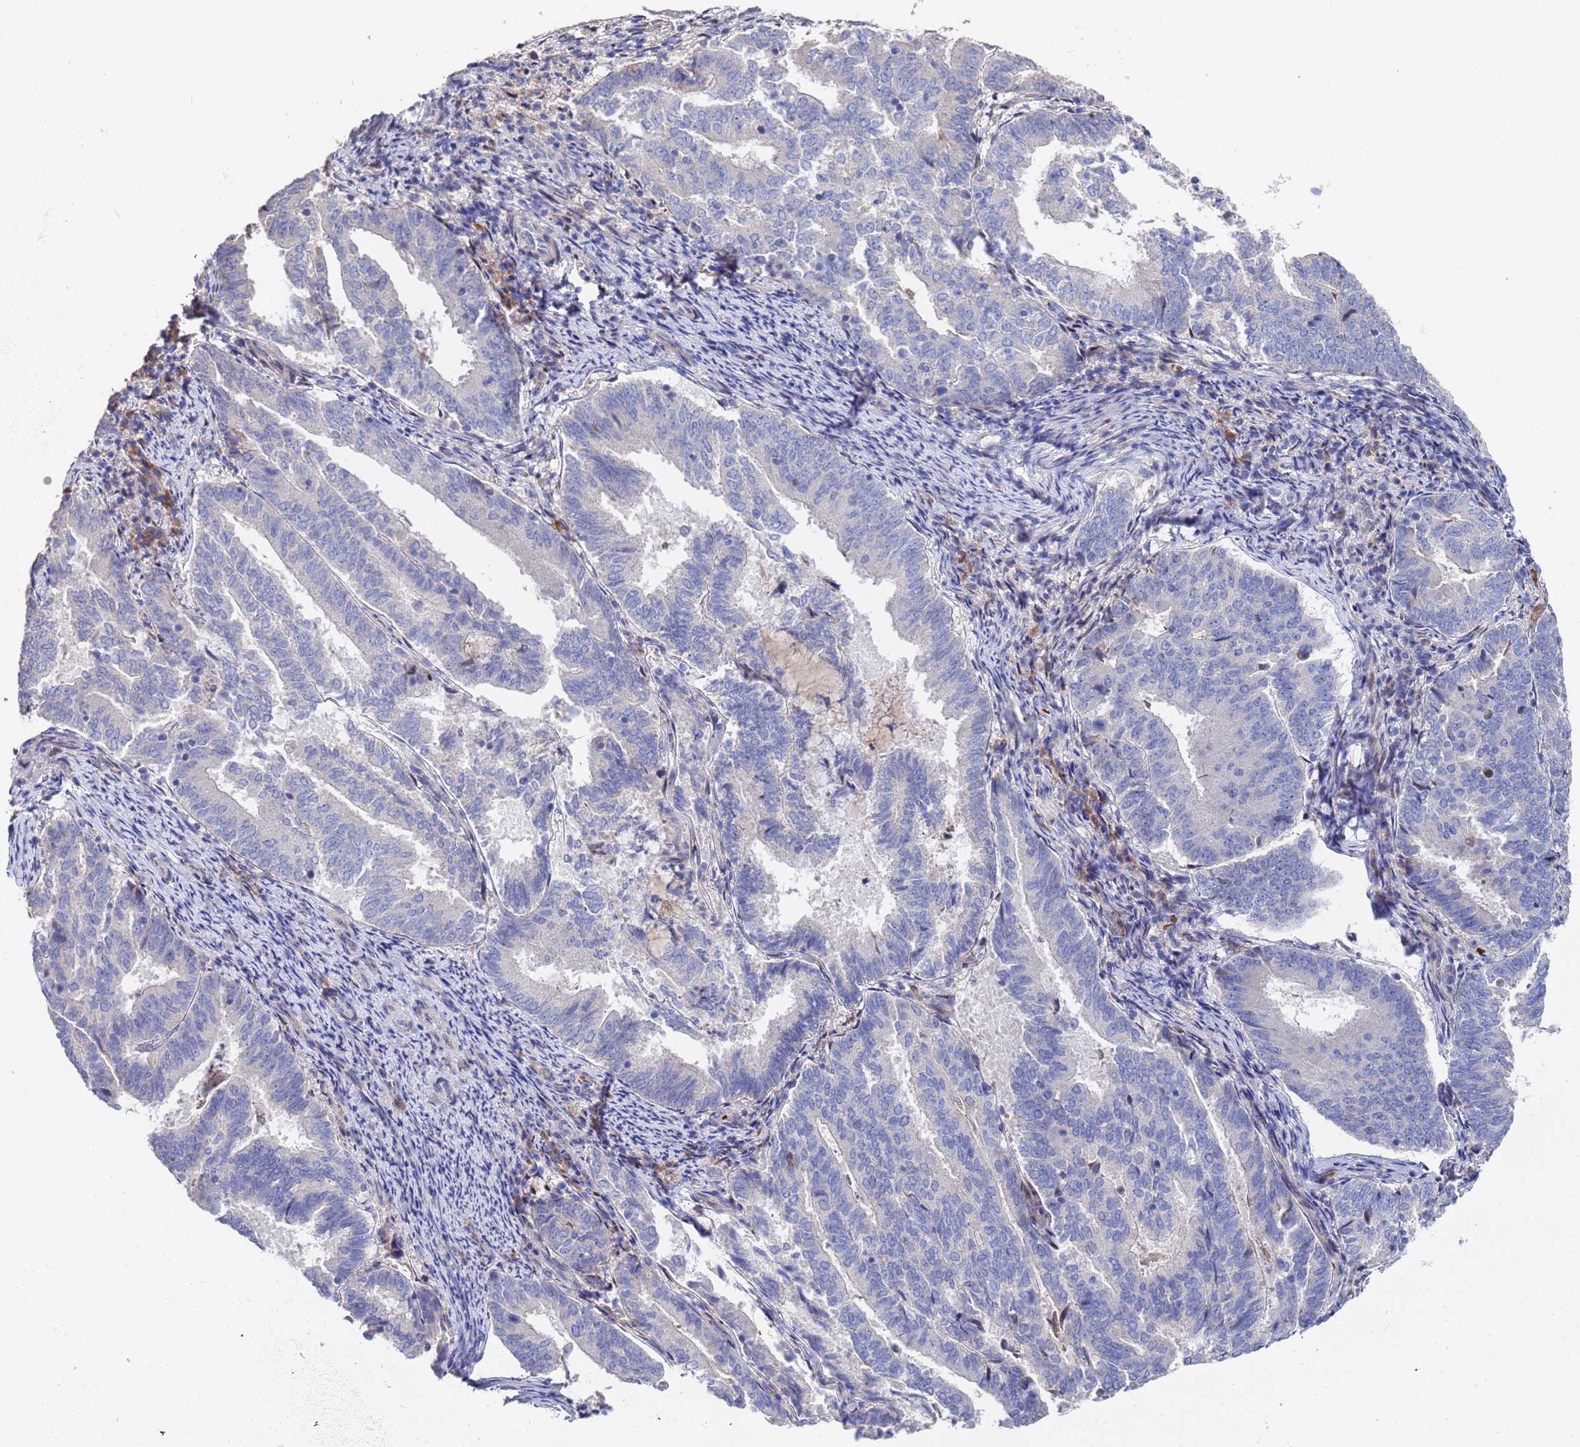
{"staining": {"intensity": "negative", "quantity": "none", "location": "none"}, "tissue": "endometrial cancer", "cell_type": "Tumor cells", "image_type": "cancer", "snomed": [{"axis": "morphology", "description": "Adenocarcinoma, NOS"}, {"axis": "topography", "description": "Endometrium"}], "caption": "Micrograph shows no significant protein expression in tumor cells of endometrial adenocarcinoma.", "gene": "TCP10L", "patient": {"sex": "female", "age": 80}}